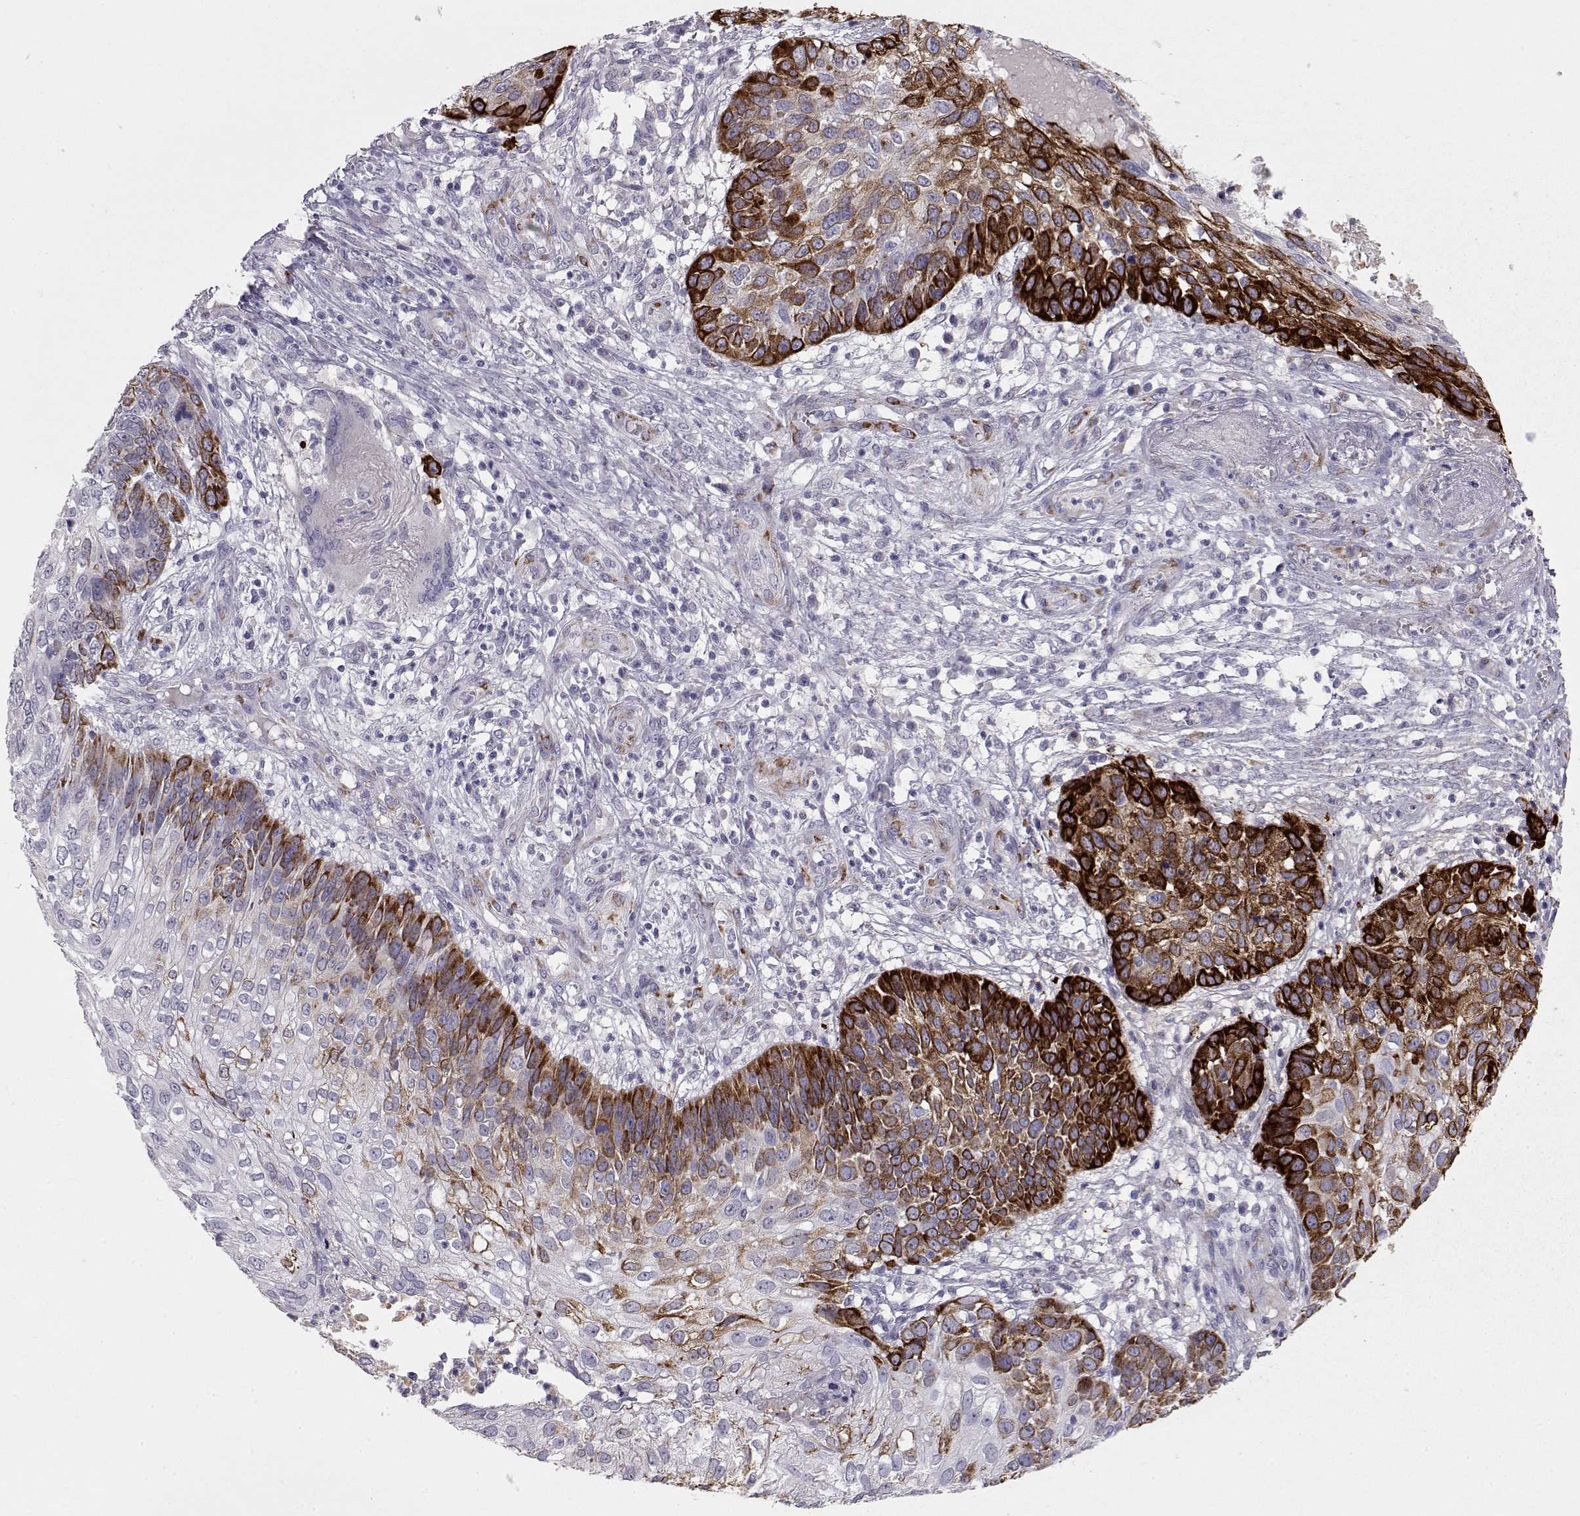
{"staining": {"intensity": "strong", "quantity": "25%-75%", "location": "cytoplasmic/membranous"}, "tissue": "skin cancer", "cell_type": "Tumor cells", "image_type": "cancer", "snomed": [{"axis": "morphology", "description": "Squamous cell carcinoma, NOS"}, {"axis": "topography", "description": "Skin"}], "caption": "Immunohistochemical staining of skin squamous cell carcinoma reveals strong cytoplasmic/membranous protein expression in approximately 25%-75% of tumor cells. (Brightfield microscopy of DAB IHC at high magnification).", "gene": "LAMB3", "patient": {"sex": "male", "age": 92}}